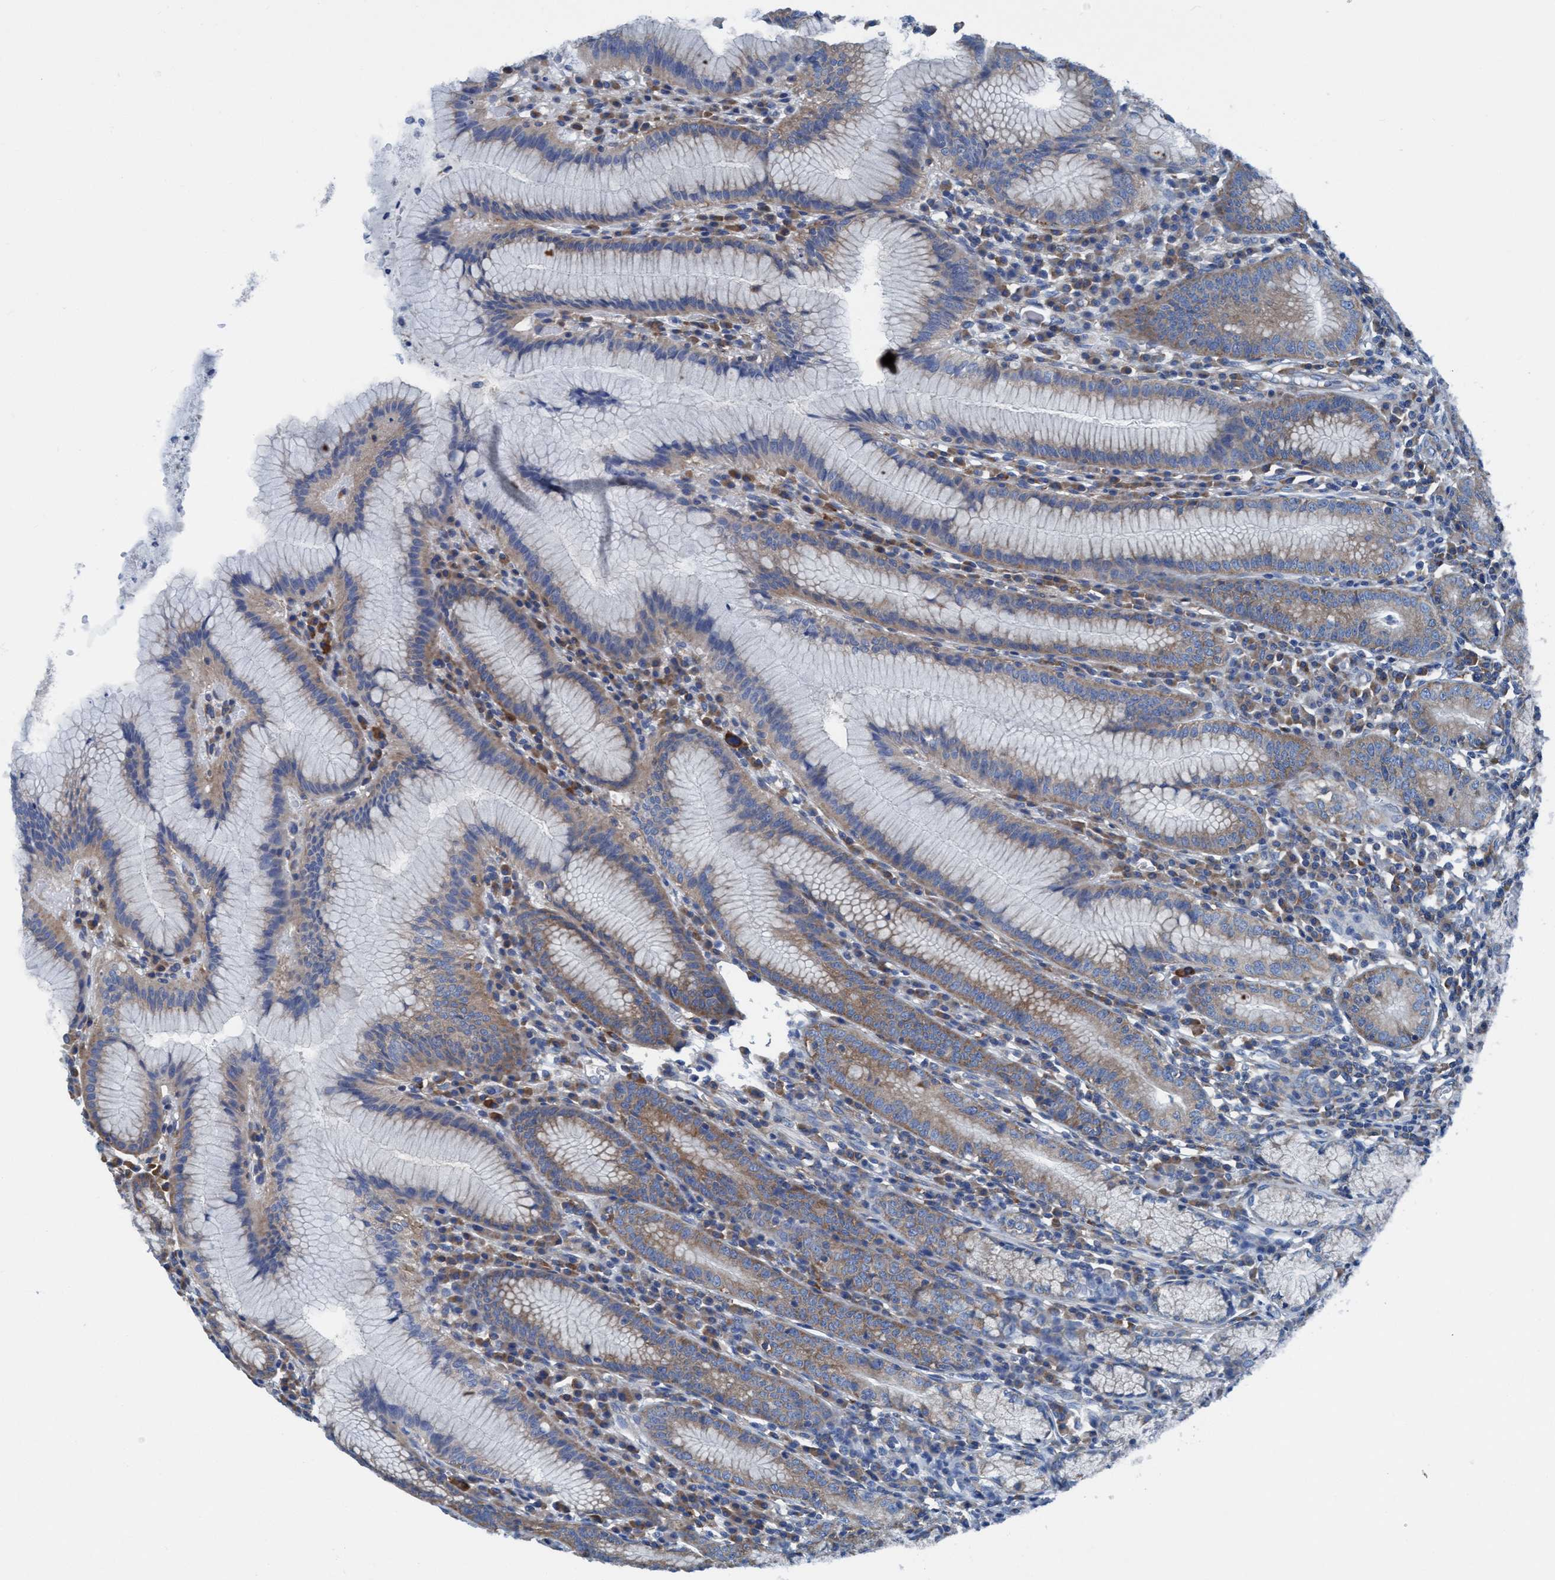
{"staining": {"intensity": "weak", "quantity": "25%-75%", "location": "cytoplasmic/membranous"}, "tissue": "stomach", "cell_type": "Glandular cells", "image_type": "normal", "snomed": [{"axis": "morphology", "description": "Normal tissue, NOS"}, {"axis": "topography", "description": "Stomach"}], "caption": "The image shows staining of unremarkable stomach, revealing weak cytoplasmic/membranous protein expression (brown color) within glandular cells.", "gene": "NMT1", "patient": {"sex": "male", "age": 55}}